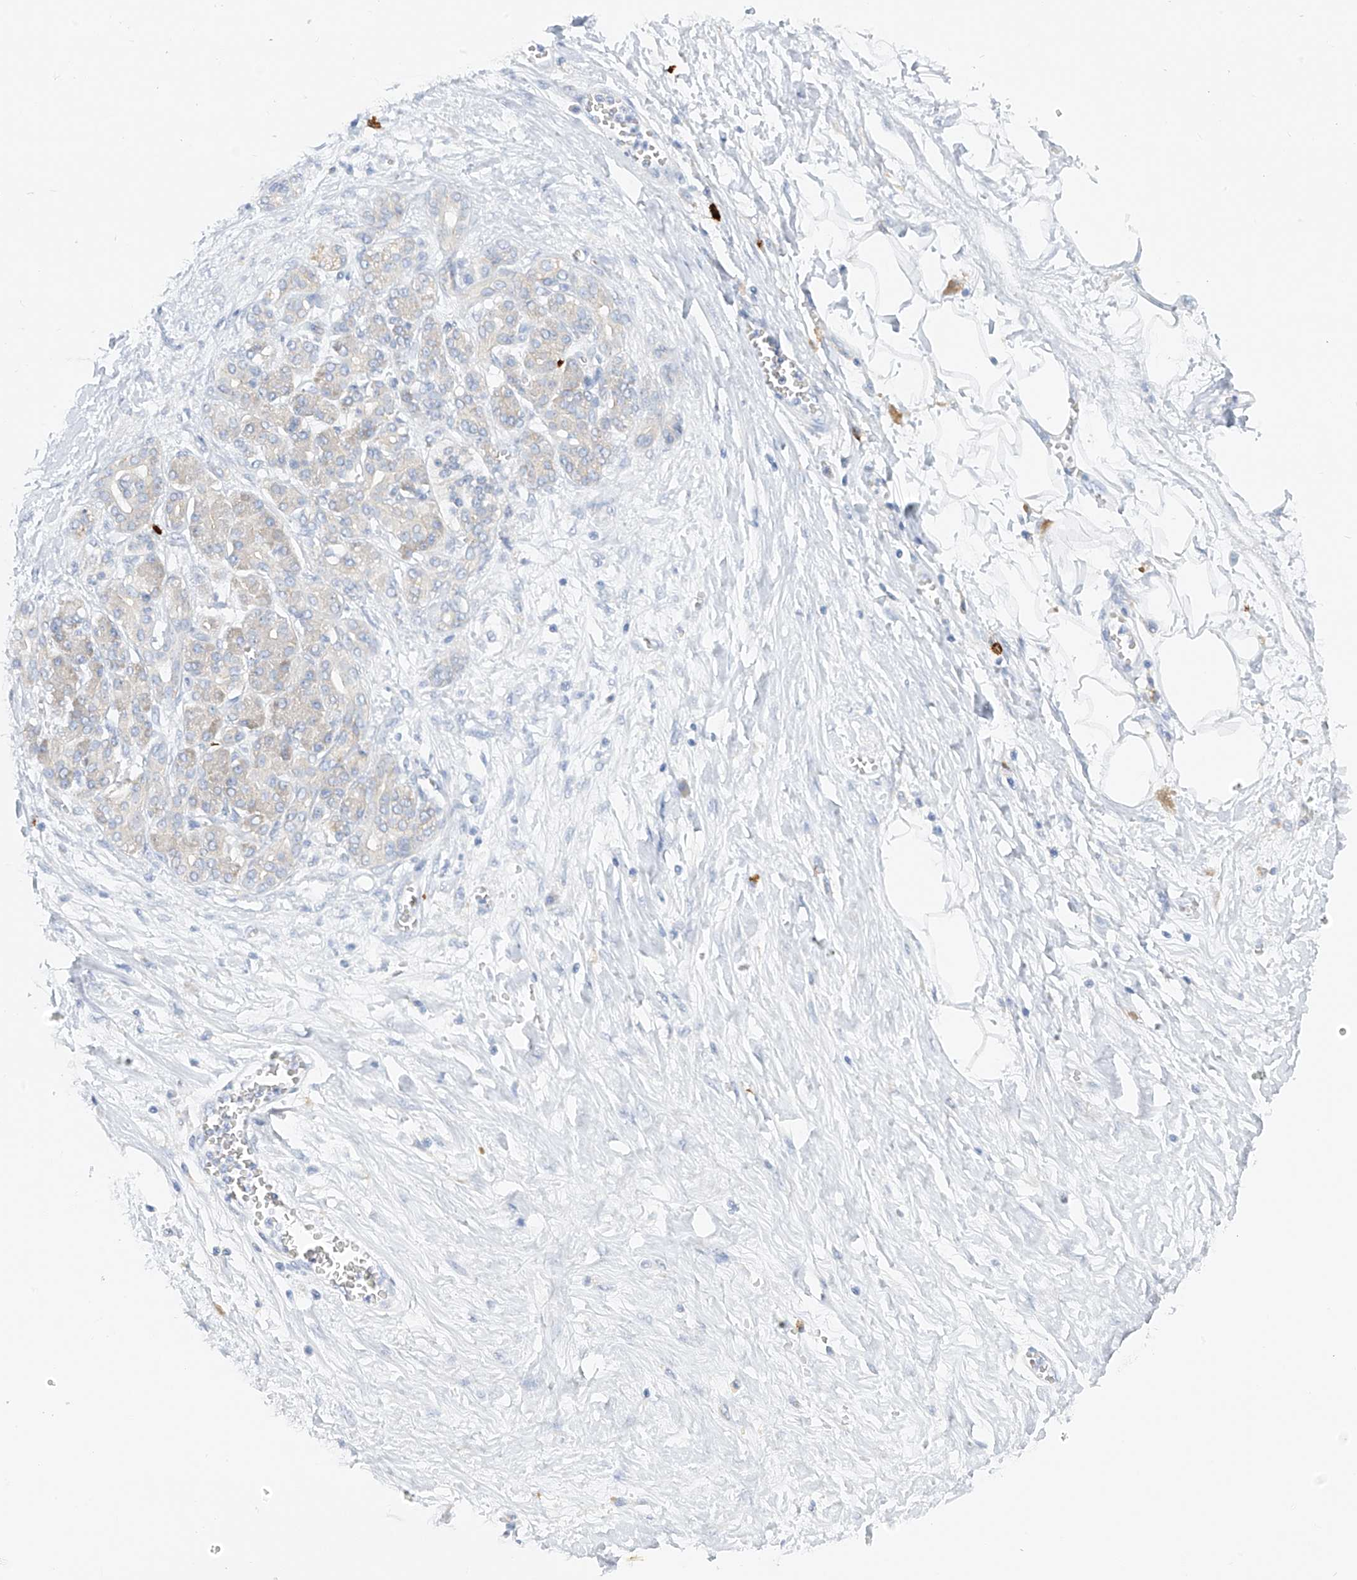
{"staining": {"intensity": "negative", "quantity": "none", "location": "none"}, "tissue": "adipose tissue", "cell_type": "Adipocytes", "image_type": "normal", "snomed": [{"axis": "morphology", "description": "Normal tissue, NOS"}, {"axis": "morphology", "description": "Adenocarcinoma, NOS"}, {"axis": "topography", "description": "Pancreas"}, {"axis": "topography", "description": "Peripheral nerve tissue"}], "caption": "IHC histopathology image of unremarkable adipose tissue stained for a protein (brown), which displays no positivity in adipocytes. (Brightfield microscopy of DAB immunohistochemistry (IHC) at high magnification).", "gene": "POMGNT2", "patient": {"sex": "male", "age": 59}}